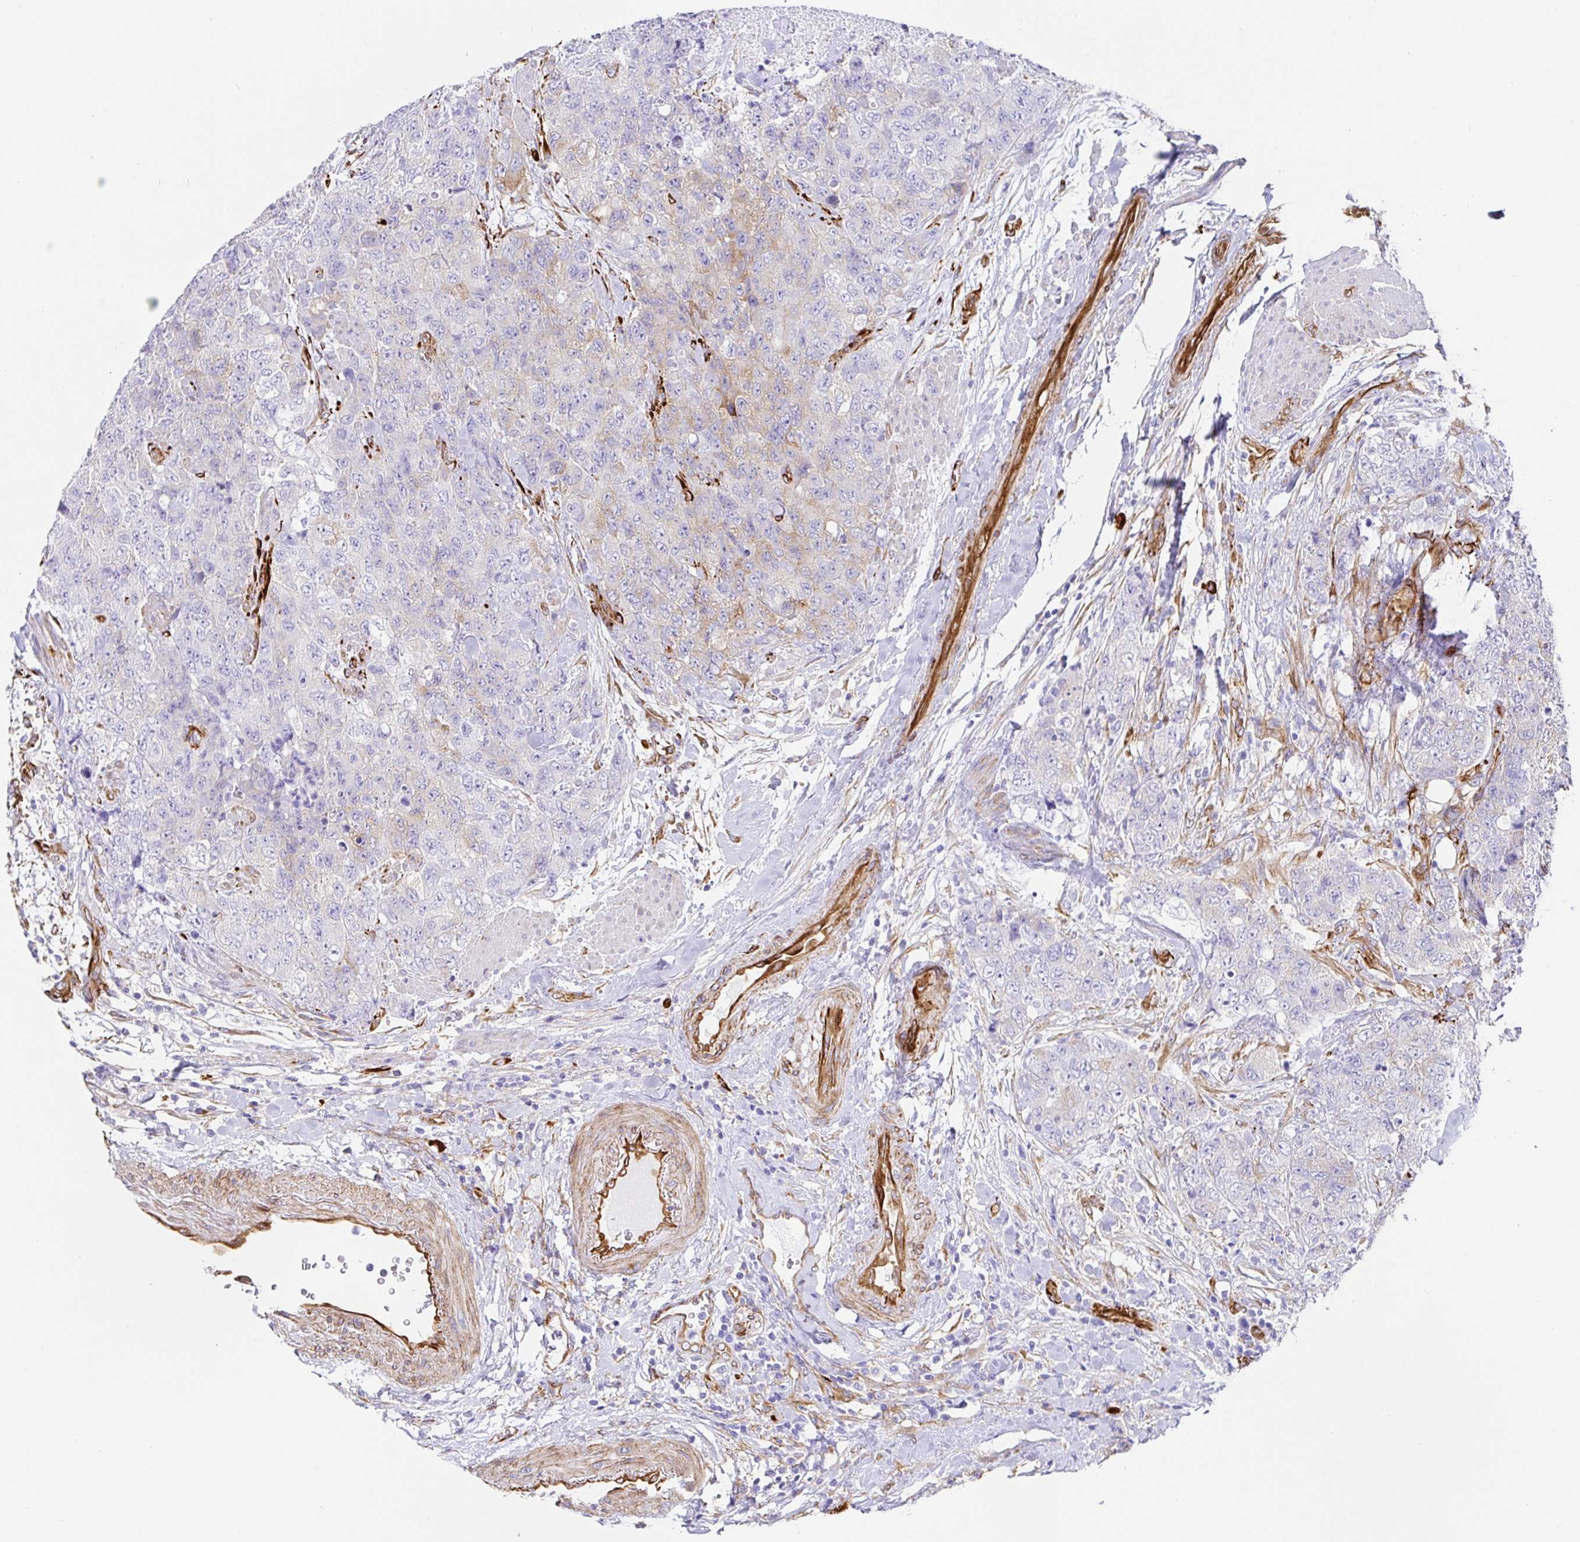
{"staining": {"intensity": "negative", "quantity": "none", "location": "none"}, "tissue": "urothelial cancer", "cell_type": "Tumor cells", "image_type": "cancer", "snomed": [{"axis": "morphology", "description": "Urothelial carcinoma, High grade"}, {"axis": "topography", "description": "Urinary bladder"}], "caption": "Tumor cells are negative for brown protein staining in urothelial carcinoma (high-grade). Brightfield microscopy of immunohistochemistry stained with DAB (3,3'-diaminobenzidine) (brown) and hematoxylin (blue), captured at high magnification.", "gene": "DOCK1", "patient": {"sex": "female", "age": 78}}